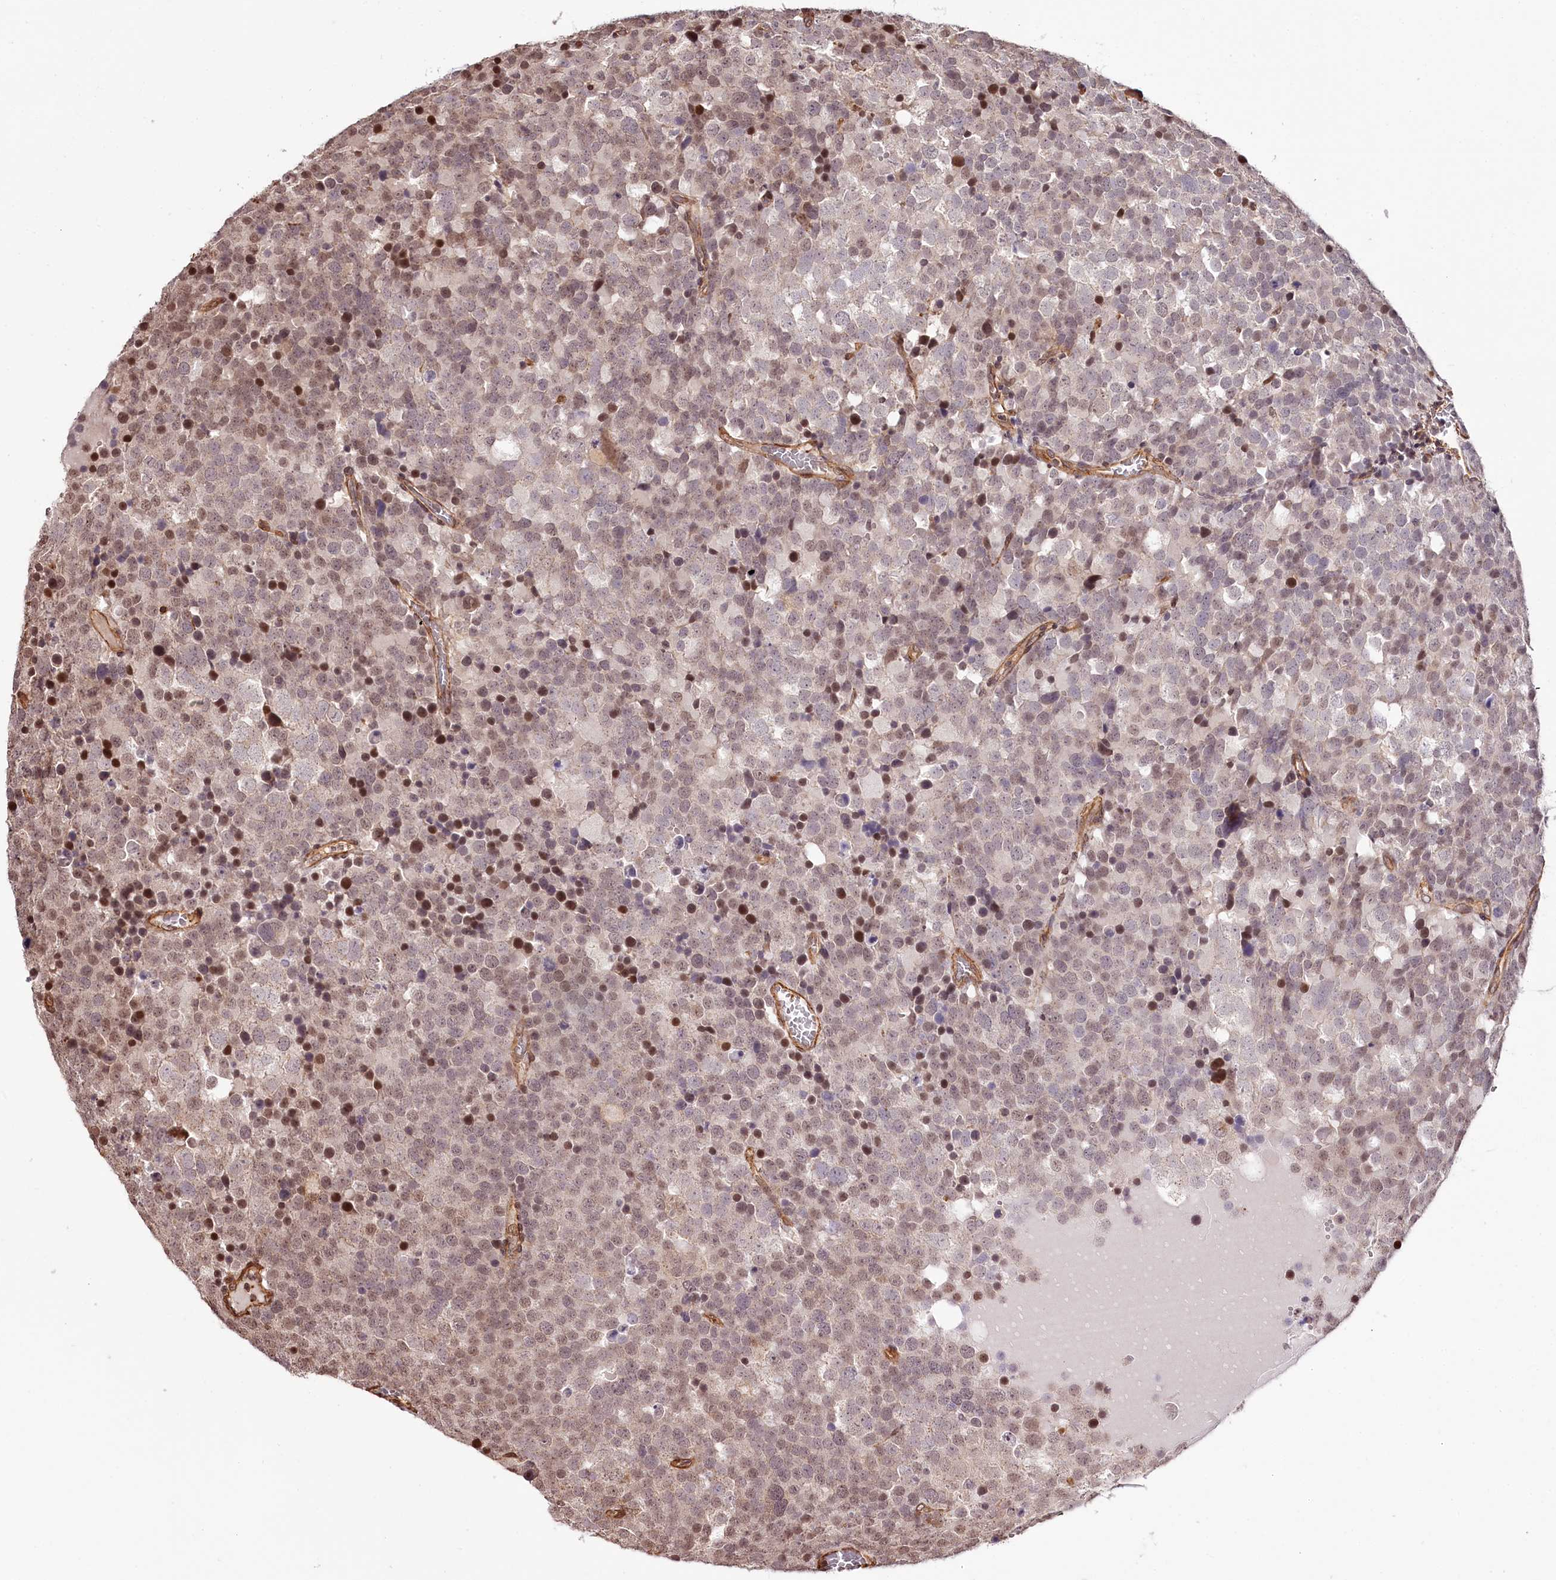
{"staining": {"intensity": "moderate", "quantity": "25%-75%", "location": "nuclear"}, "tissue": "testis cancer", "cell_type": "Tumor cells", "image_type": "cancer", "snomed": [{"axis": "morphology", "description": "Seminoma, NOS"}, {"axis": "topography", "description": "Testis"}], "caption": "Immunohistochemical staining of testis cancer reveals medium levels of moderate nuclear protein expression in approximately 25%-75% of tumor cells.", "gene": "TTC33", "patient": {"sex": "male", "age": 71}}